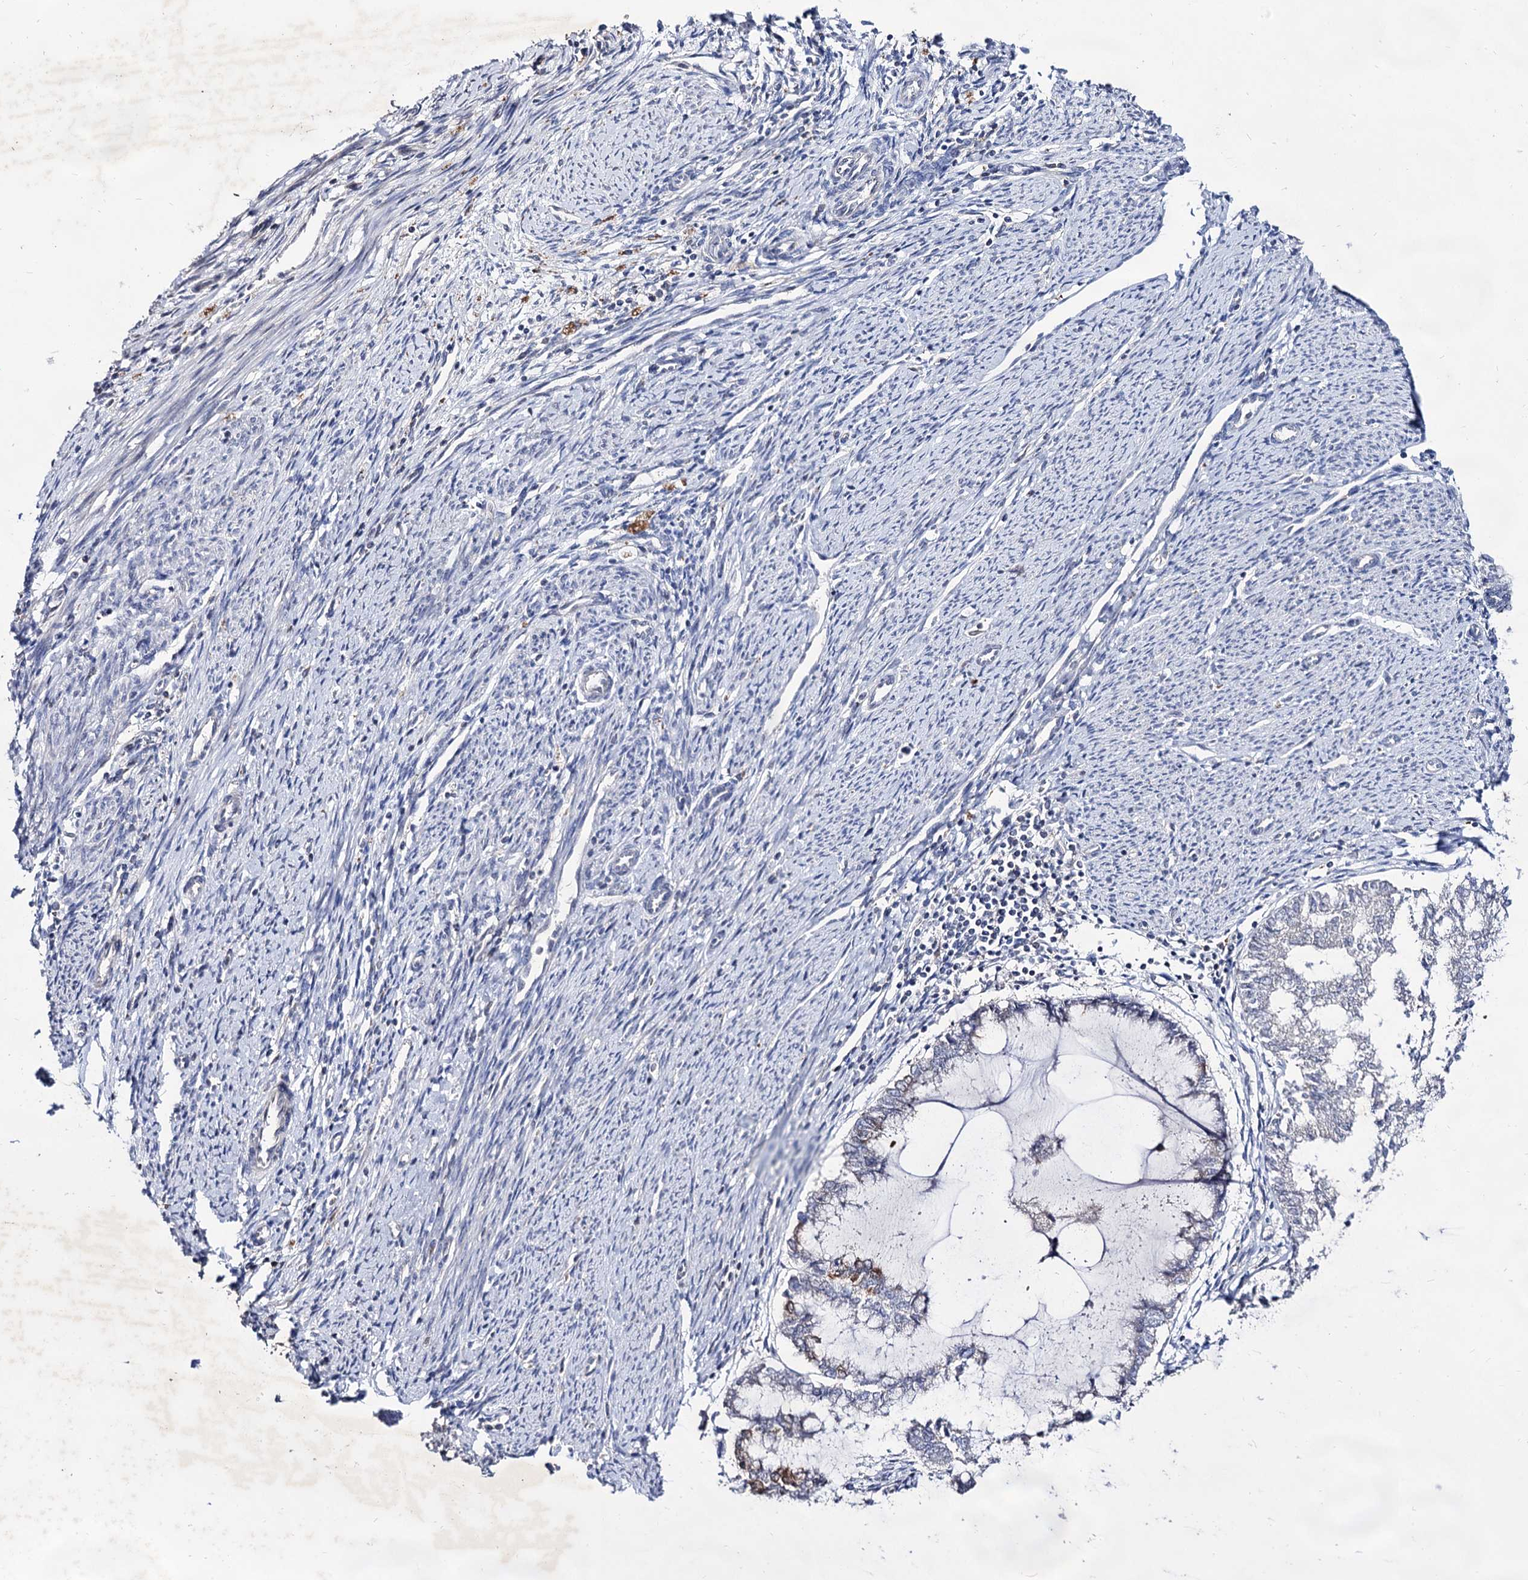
{"staining": {"intensity": "negative", "quantity": "none", "location": "none"}, "tissue": "endometrial cancer", "cell_type": "Tumor cells", "image_type": "cancer", "snomed": [{"axis": "morphology", "description": "Adenocarcinoma, NOS"}, {"axis": "topography", "description": "Endometrium"}], "caption": "High power microscopy micrograph of an immunohistochemistry (IHC) micrograph of endometrial adenocarcinoma, revealing no significant expression in tumor cells. (DAB (3,3'-diaminobenzidine) immunohistochemistry with hematoxylin counter stain).", "gene": "ARFIP2", "patient": {"sex": "female", "age": 79}}